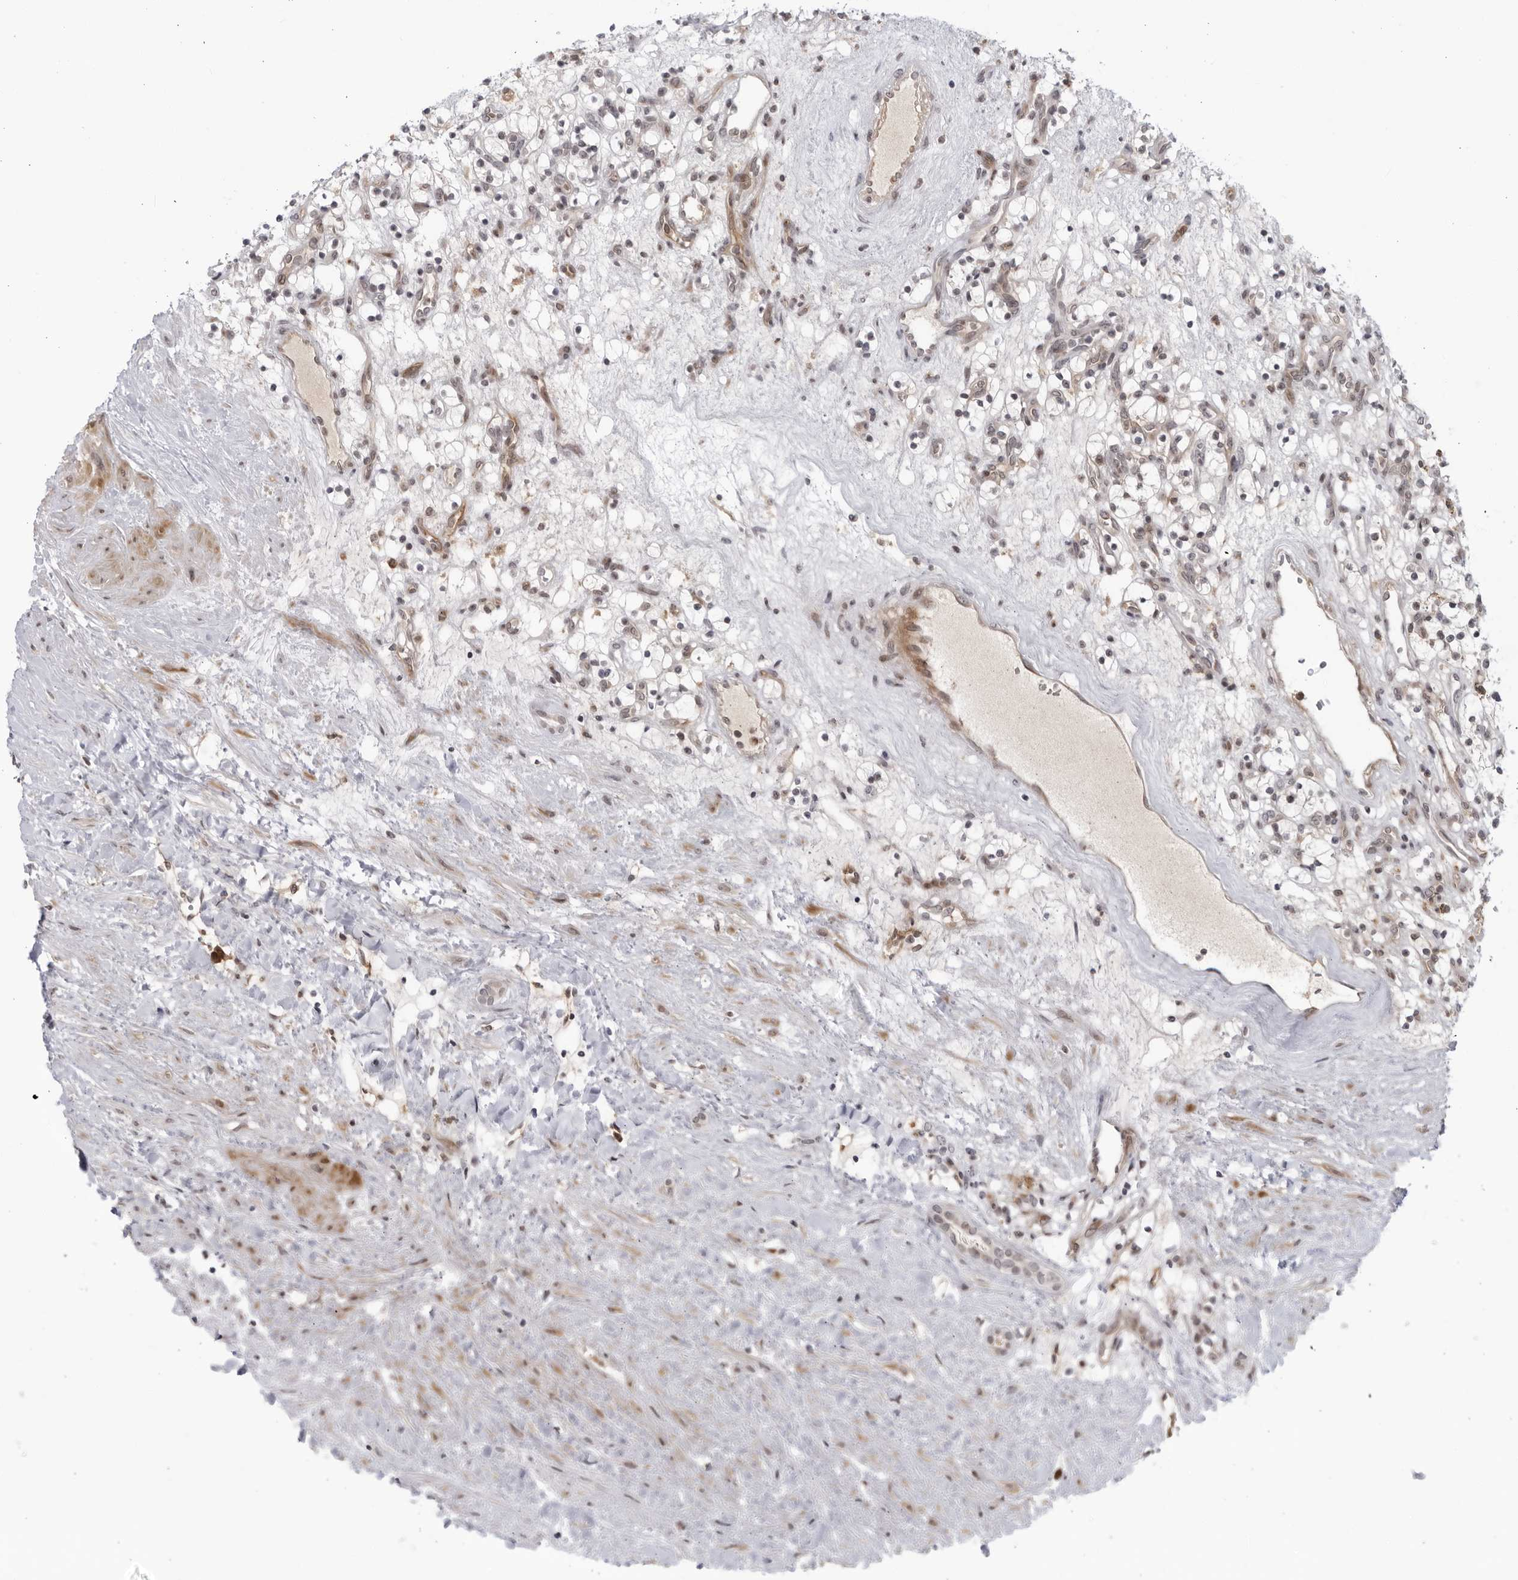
{"staining": {"intensity": "negative", "quantity": "none", "location": "none"}, "tissue": "renal cancer", "cell_type": "Tumor cells", "image_type": "cancer", "snomed": [{"axis": "morphology", "description": "Adenocarcinoma, NOS"}, {"axis": "topography", "description": "Kidney"}], "caption": "DAB immunohistochemical staining of renal cancer reveals no significant staining in tumor cells.", "gene": "DTL", "patient": {"sex": "female", "age": 57}}